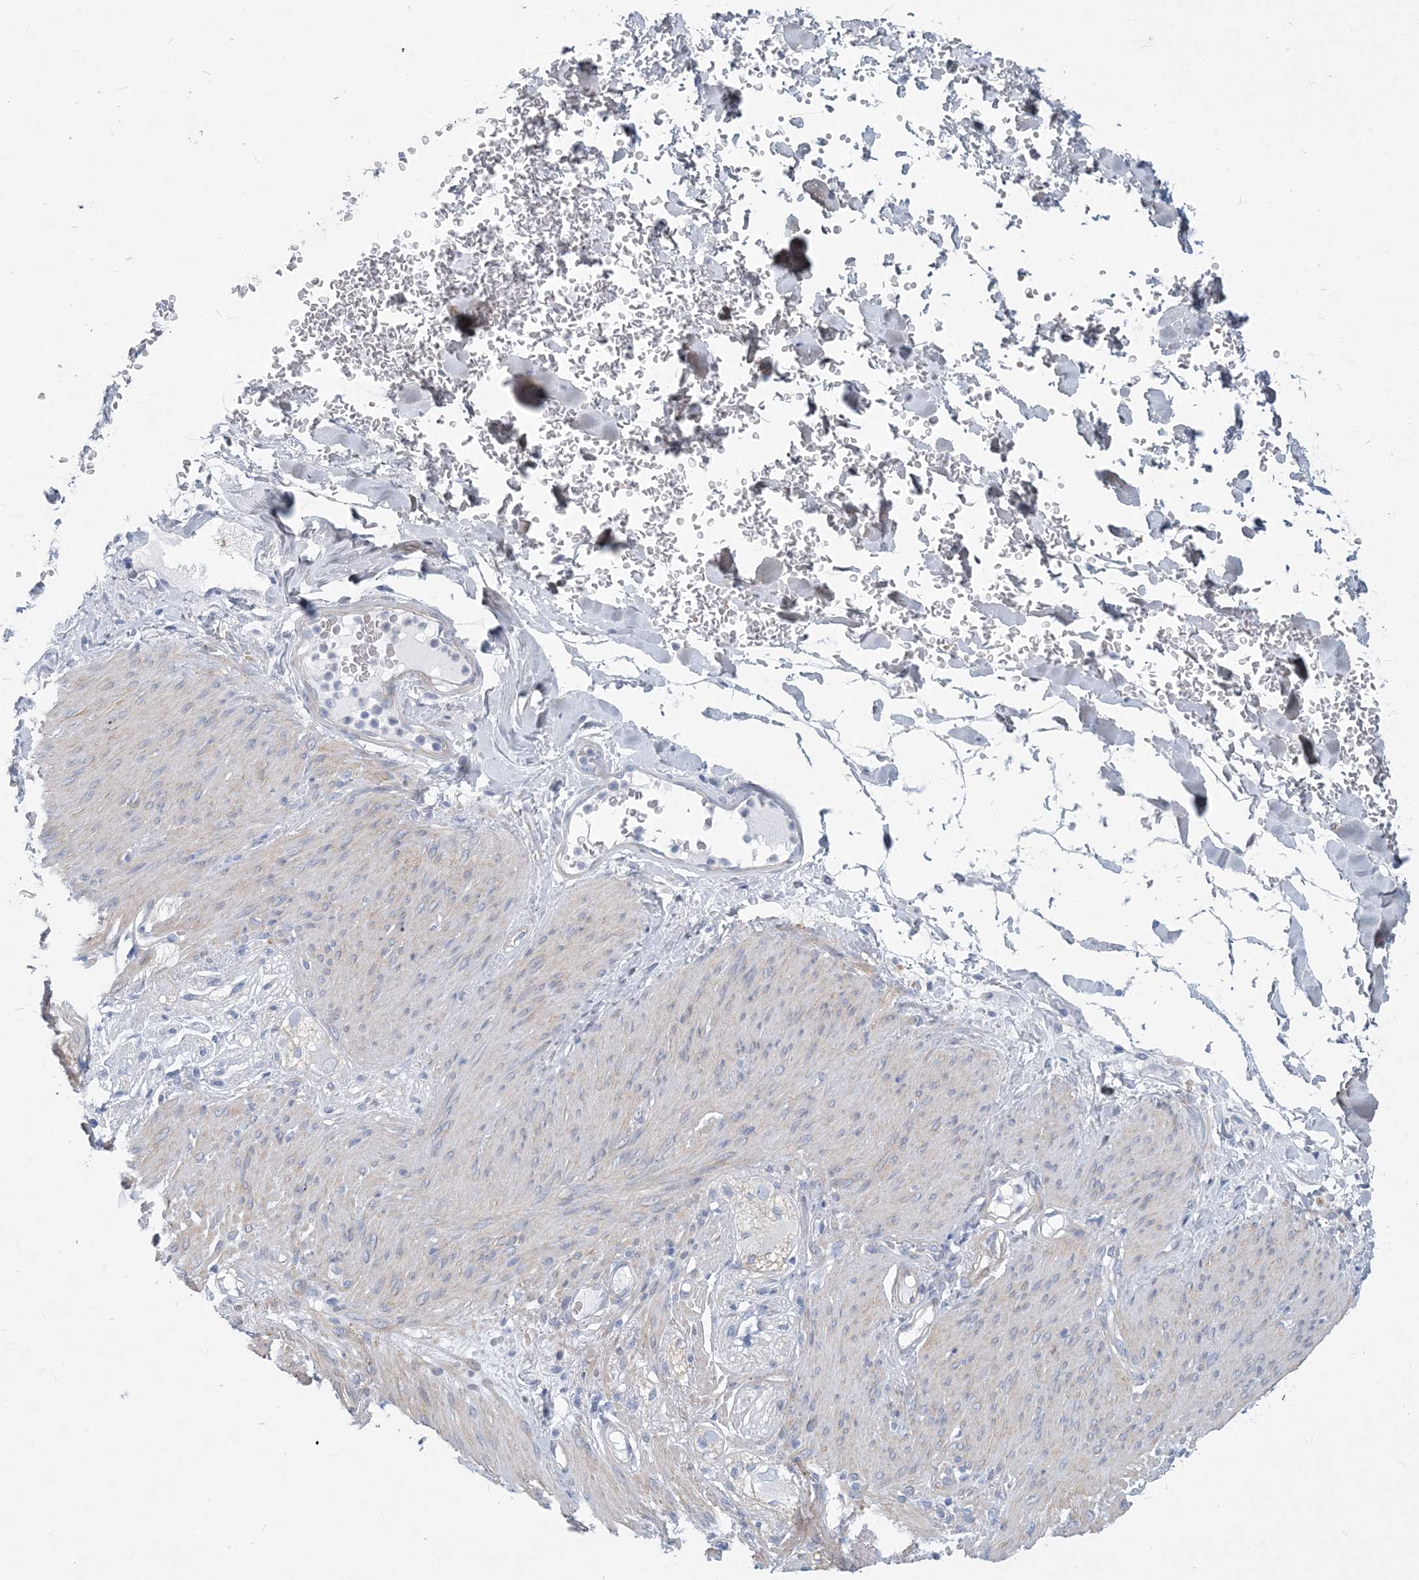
{"staining": {"intensity": "negative", "quantity": "none", "location": "none"}, "tissue": "adipose tissue", "cell_type": "Adipocytes", "image_type": "normal", "snomed": [{"axis": "morphology", "description": "Normal tissue, NOS"}, {"axis": "topography", "description": "Colon"}, {"axis": "topography", "description": "Peripheral nerve tissue"}], "caption": "A high-resolution histopathology image shows immunohistochemistry (IHC) staining of unremarkable adipose tissue, which reveals no significant positivity in adipocytes.", "gene": "MOXD1", "patient": {"sex": "female", "age": 61}}